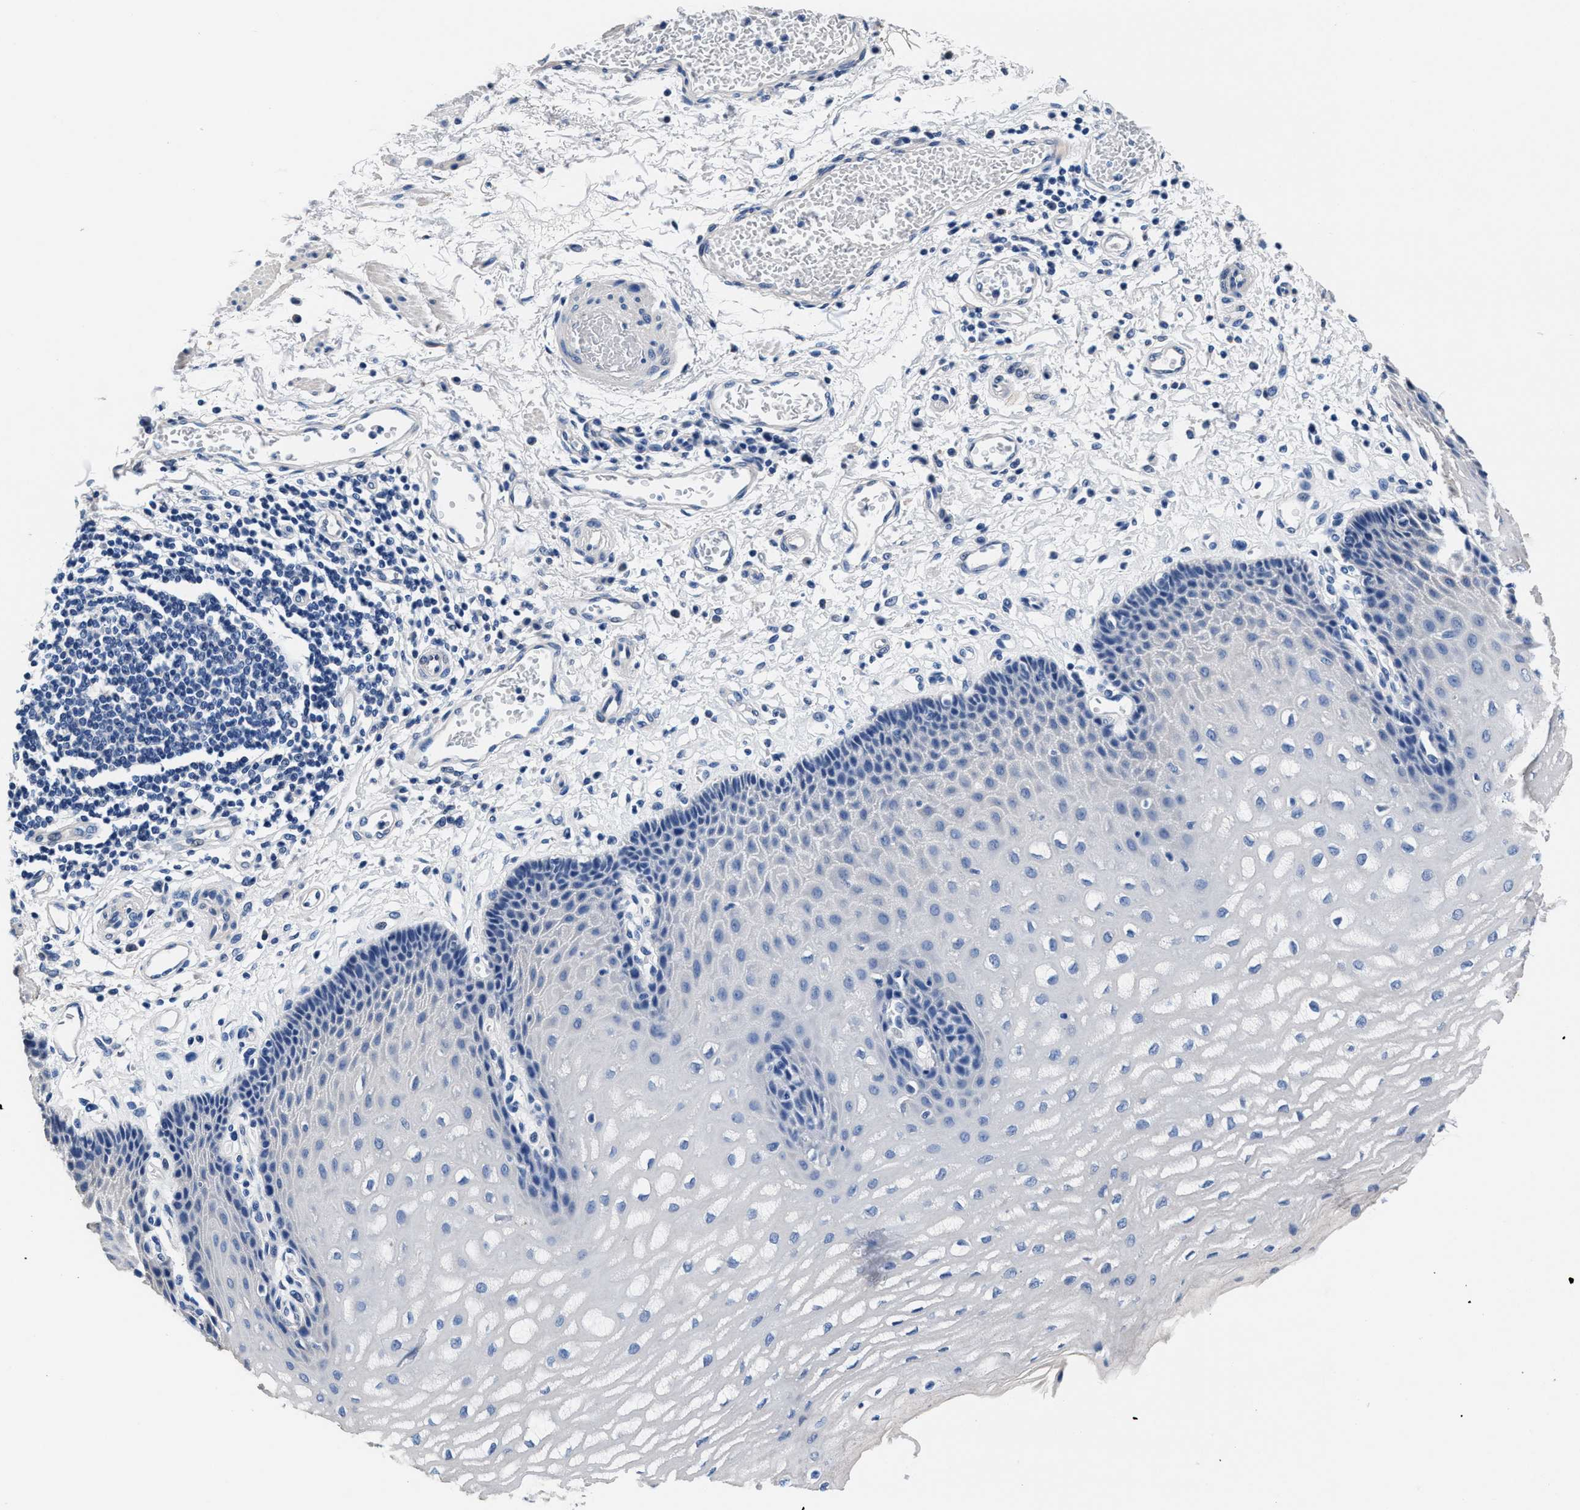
{"staining": {"intensity": "negative", "quantity": "none", "location": "none"}, "tissue": "esophagus", "cell_type": "Squamous epithelial cells", "image_type": "normal", "snomed": [{"axis": "morphology", "description": "Normal tissue, NOS"}, {"axis": "topography", "description": "Esophagus"}], "caption": "Immunohistochemistry photomicrograph of unremarkable esophagus stained for a protein (brown), which displays no expression in squamous epithelial cells.", "gene": "GSTM1", "patient": {"sex": "male", "age": 54}}